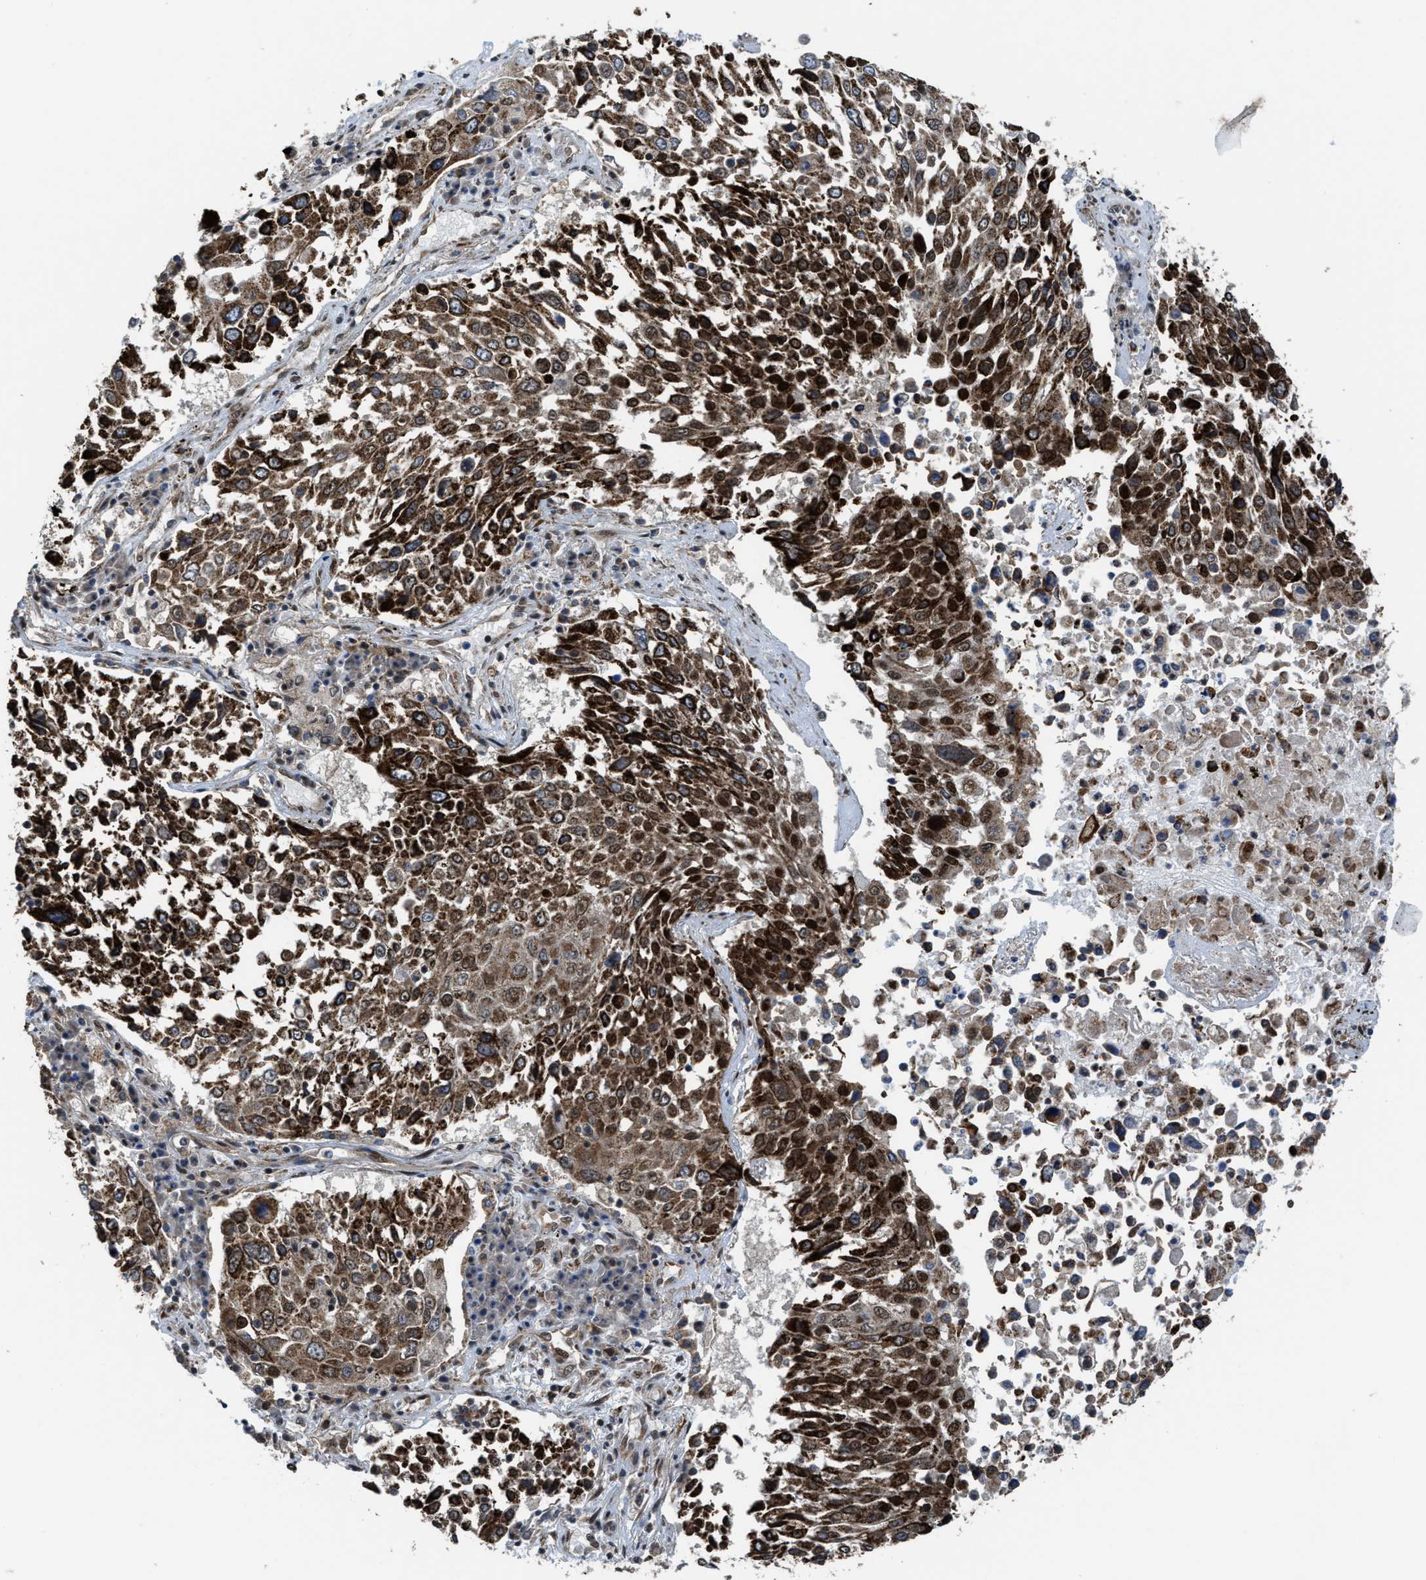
{"staining": {"intensity": "strong", "quantity": ">75%", "location": "cytoplasmic/membranous"}, "tissue": "lung cancer", "cell_type": "Tumor cells", "image_type": "cancer", "snomed": [{"axis": "morphology", "description": "Squamous cell carcinoma, NOS"}, {"axis": "topography", "description": "Lung"}], "caption": "Lung cancer (squamous cell carcinoma) stained for a protein demonstrates strong cytoplasmic/membranous positivity in tumor cells.", "gene": "ZNF250", "patient": {"sex": "male", "age": 65}}